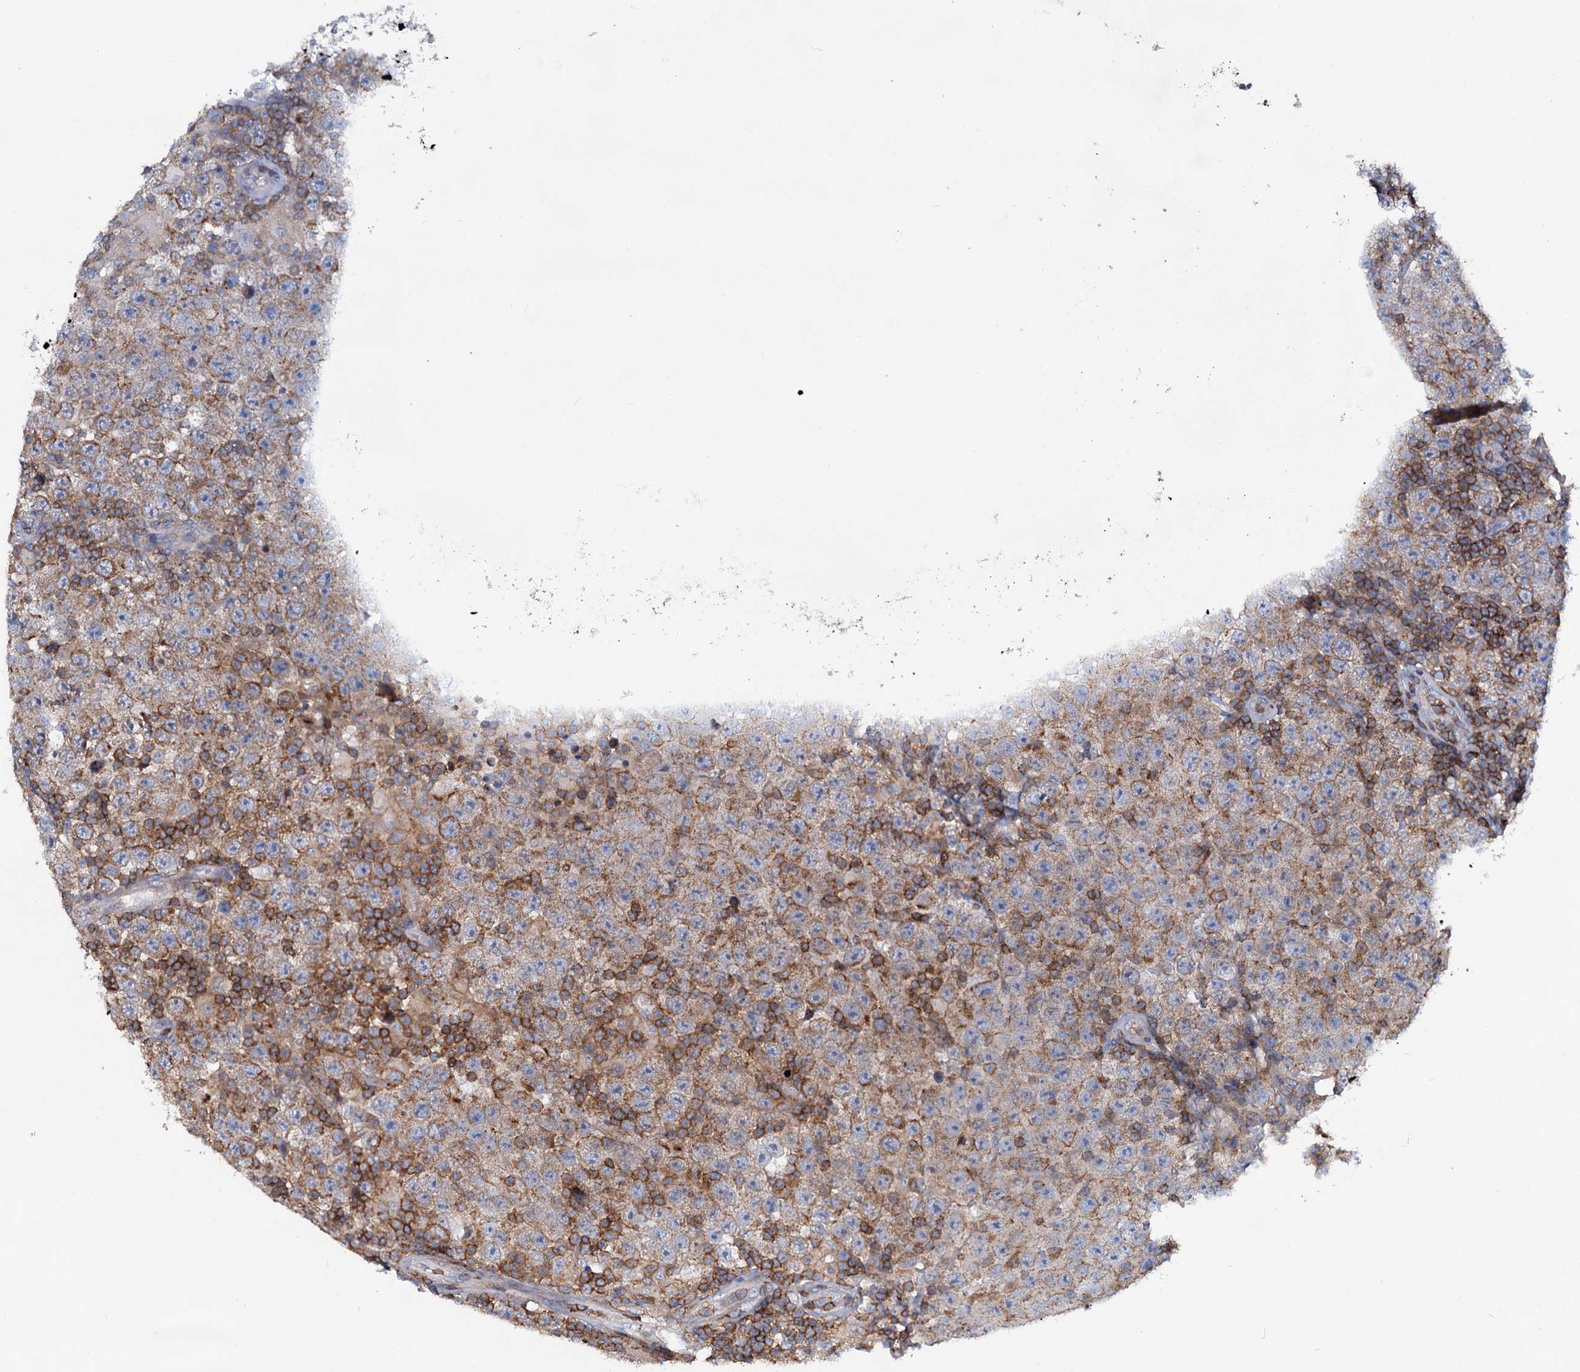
{"staining": {"intensity": "moderate", "quantity": ">75%", "location": "cytoplasmic/membranous"}, "tissue": "testis cancer", "cell_type": "Tumor cells", "image_type": "cancer", "snomed": [{"axis": "morphology", "description": "Normal tissue, NOS"}, {"axis": "morphology", "description": "Urothelial carcinoma, High grade"}, {"axis": "morphology", "description": "Seminoma, NOS"}, {"axis": "morphology", "description": "Carcinoma, Embryonal, NOS"}, {"axis": "topography", "description": "Urinary bladder"}, {"axis": "topography", "description": "Testis"}], "caption": "Embryonal carcinoma (testis) tissue exhibits moderate cytoplasmic/membranous staining in approximately >75% of tumor cells The staining is performed using DAB (3,3'-diaminobenzidine) brown chromogen to label protein expression. The nuclei are counter-stained blue using hematoxylin.", "gene": "LRCH4", "patient": {"sex": "male", "age": 41}}